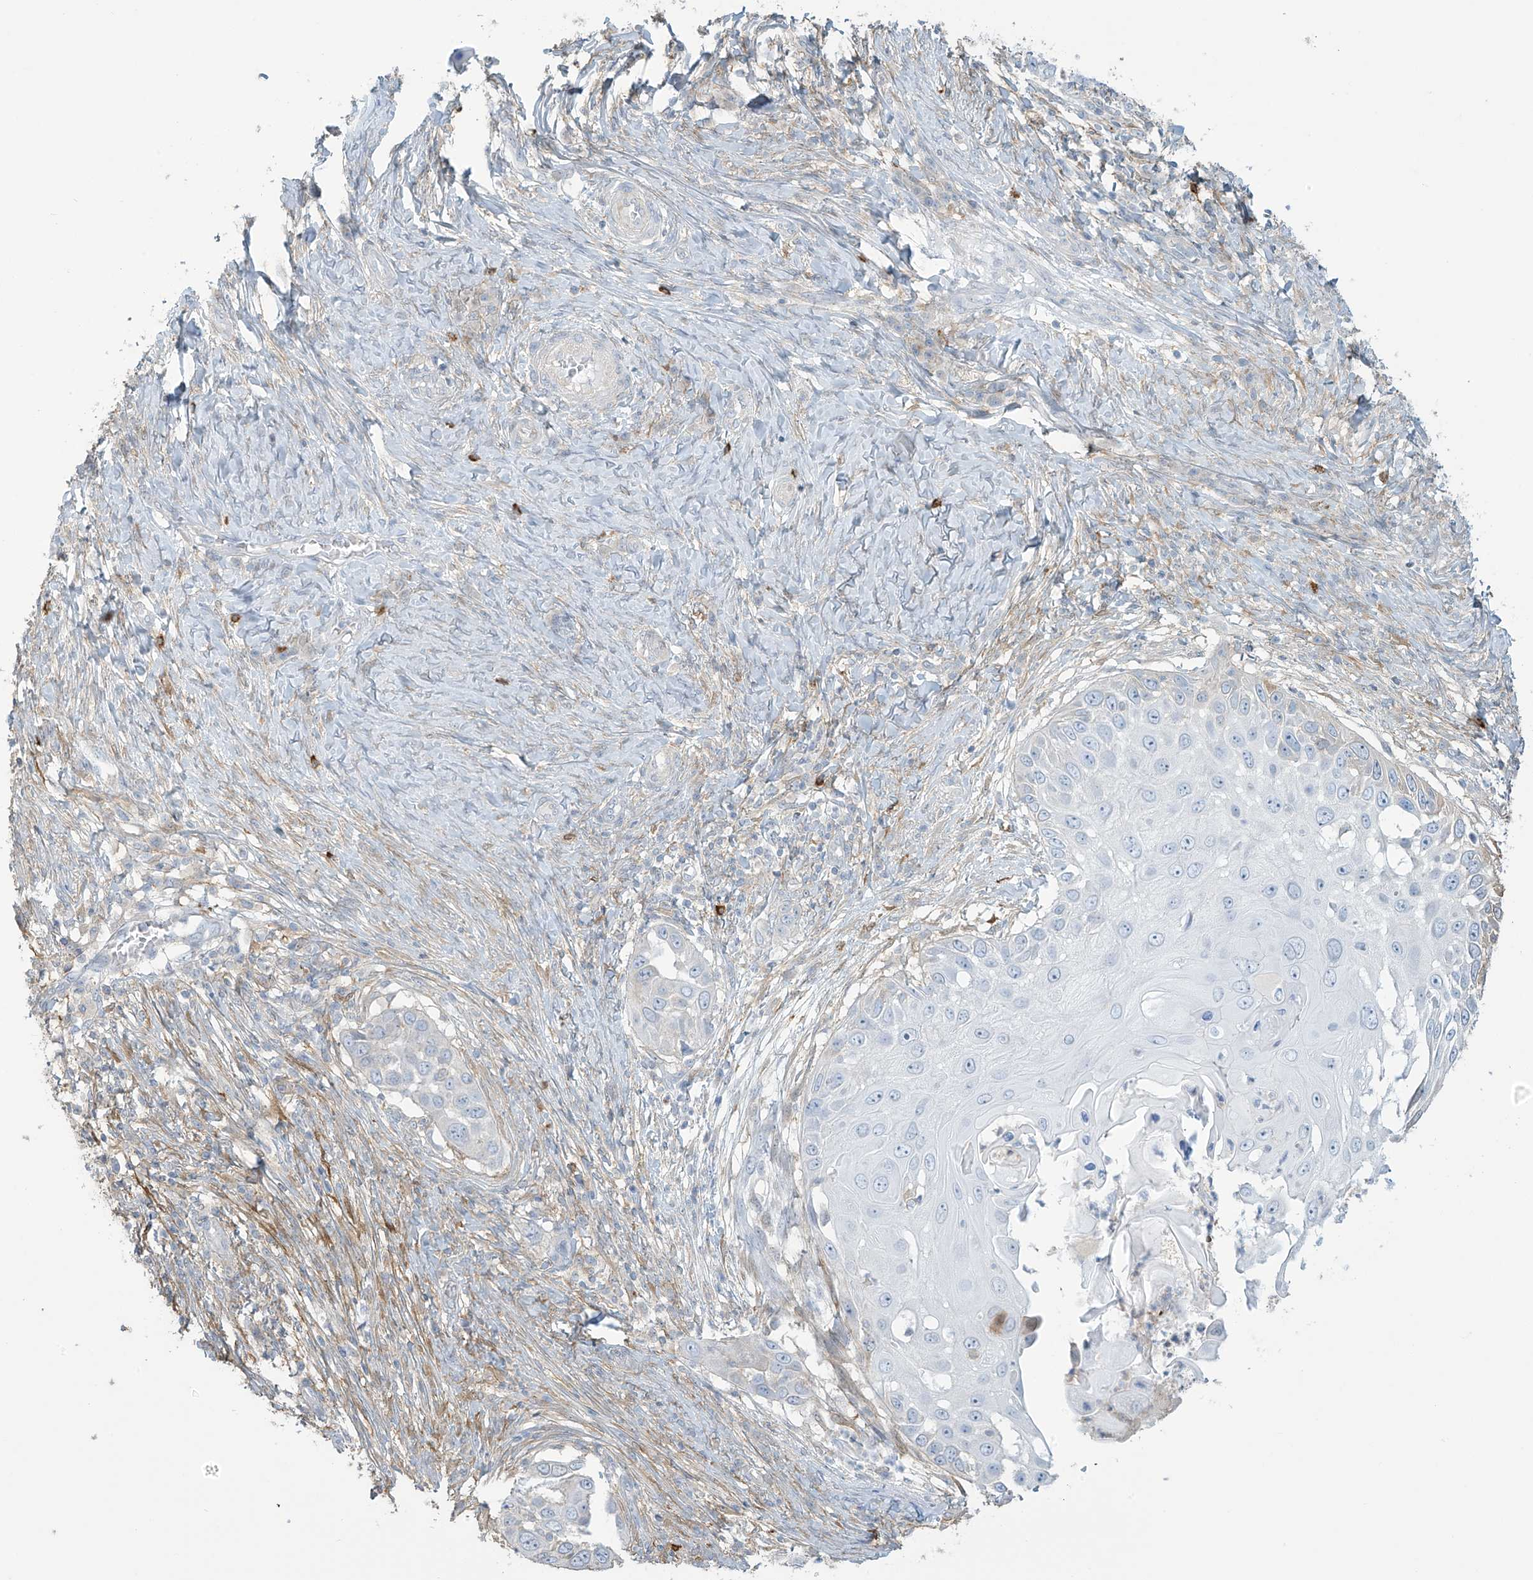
{"staining": {"intensity": "negative", "quantity": "none", "location": "none"}, "tissue": "skin cancer", "cell_type": "Tumor cells", "image_type": "cancer", "snomed": [{"axis": "morphology", "description": "Squamous cell carcinoma, NOS"}, {"axis": "topography", "description": "Skin"}], "caption": "A high-resolution image shows IHC staining of skin cancer, which demonstrates no significant expression in tumor cells. The staining is performed using DAB (3,3'-diaminobenzidine) brown chromogen with nuclei counter-stained in using hematoxylin.", "gene": "TAGAP", "patient": {"sex": "female", "age": 44}}